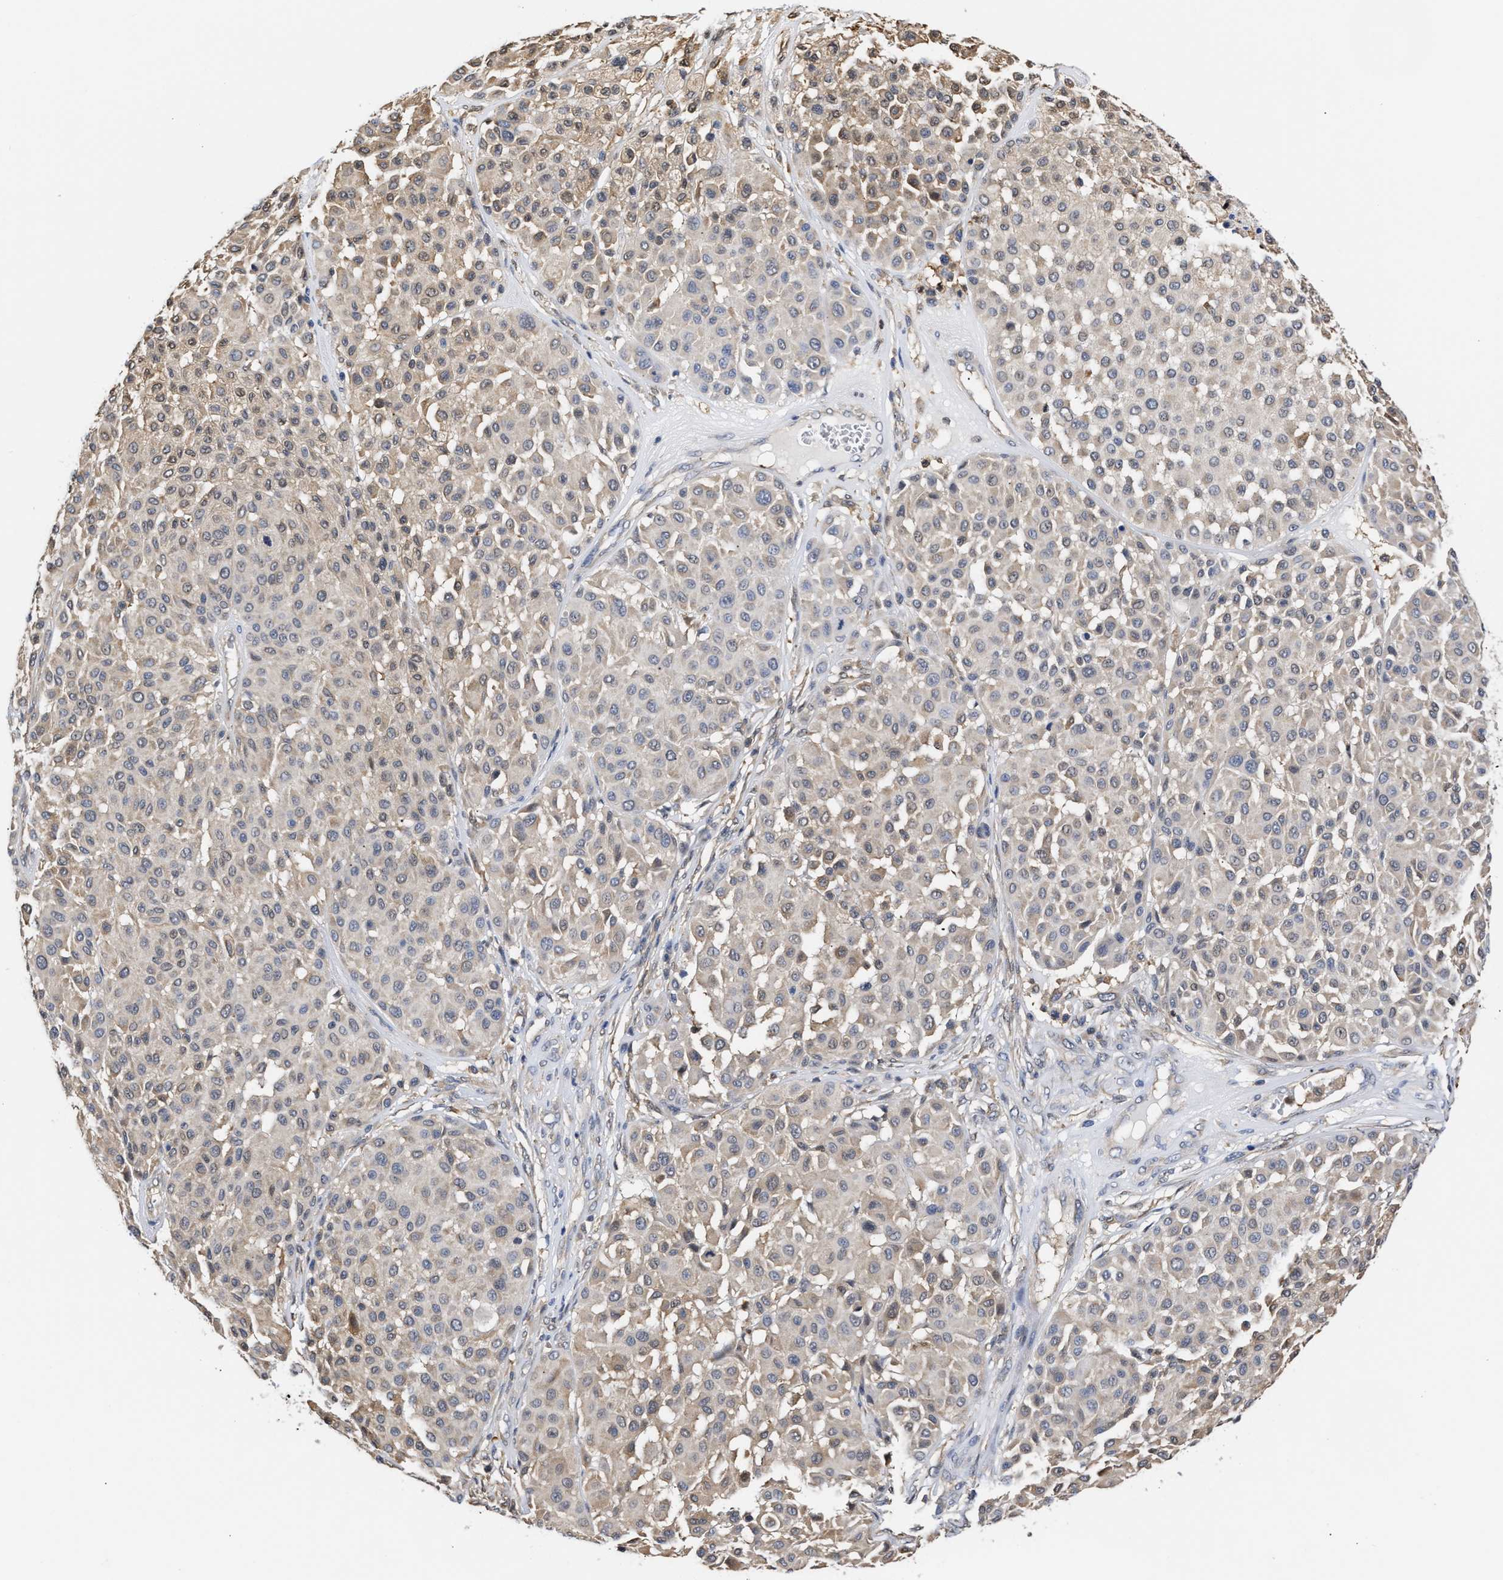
{"staining": {"intensity": "weak", "quantity": "25%-75%", "location": "cytoplasmic/membranous"}, "tissue": "melanoma", "cell_type": "Tumor cells", "image_type": "cancer", "snomed": [{"axis": "morphology", "description": "Malignant melanoma, Metastatic site"}, {"axis": "topography", "description": "Soft tissue"}], "caption": "High-power microscopy captured an IHC photomicrograph of malignant melanoma (metastatic site), revealing weak cytoplasmic/membranous expression in approximately 25%-75% of tumor cells. Immunohistochemistry (ihc) stains the protein in brown and the nuclei are stained blue.", "gene": "KLHDC1", "patient": {"sex": "male", "age": 41}}